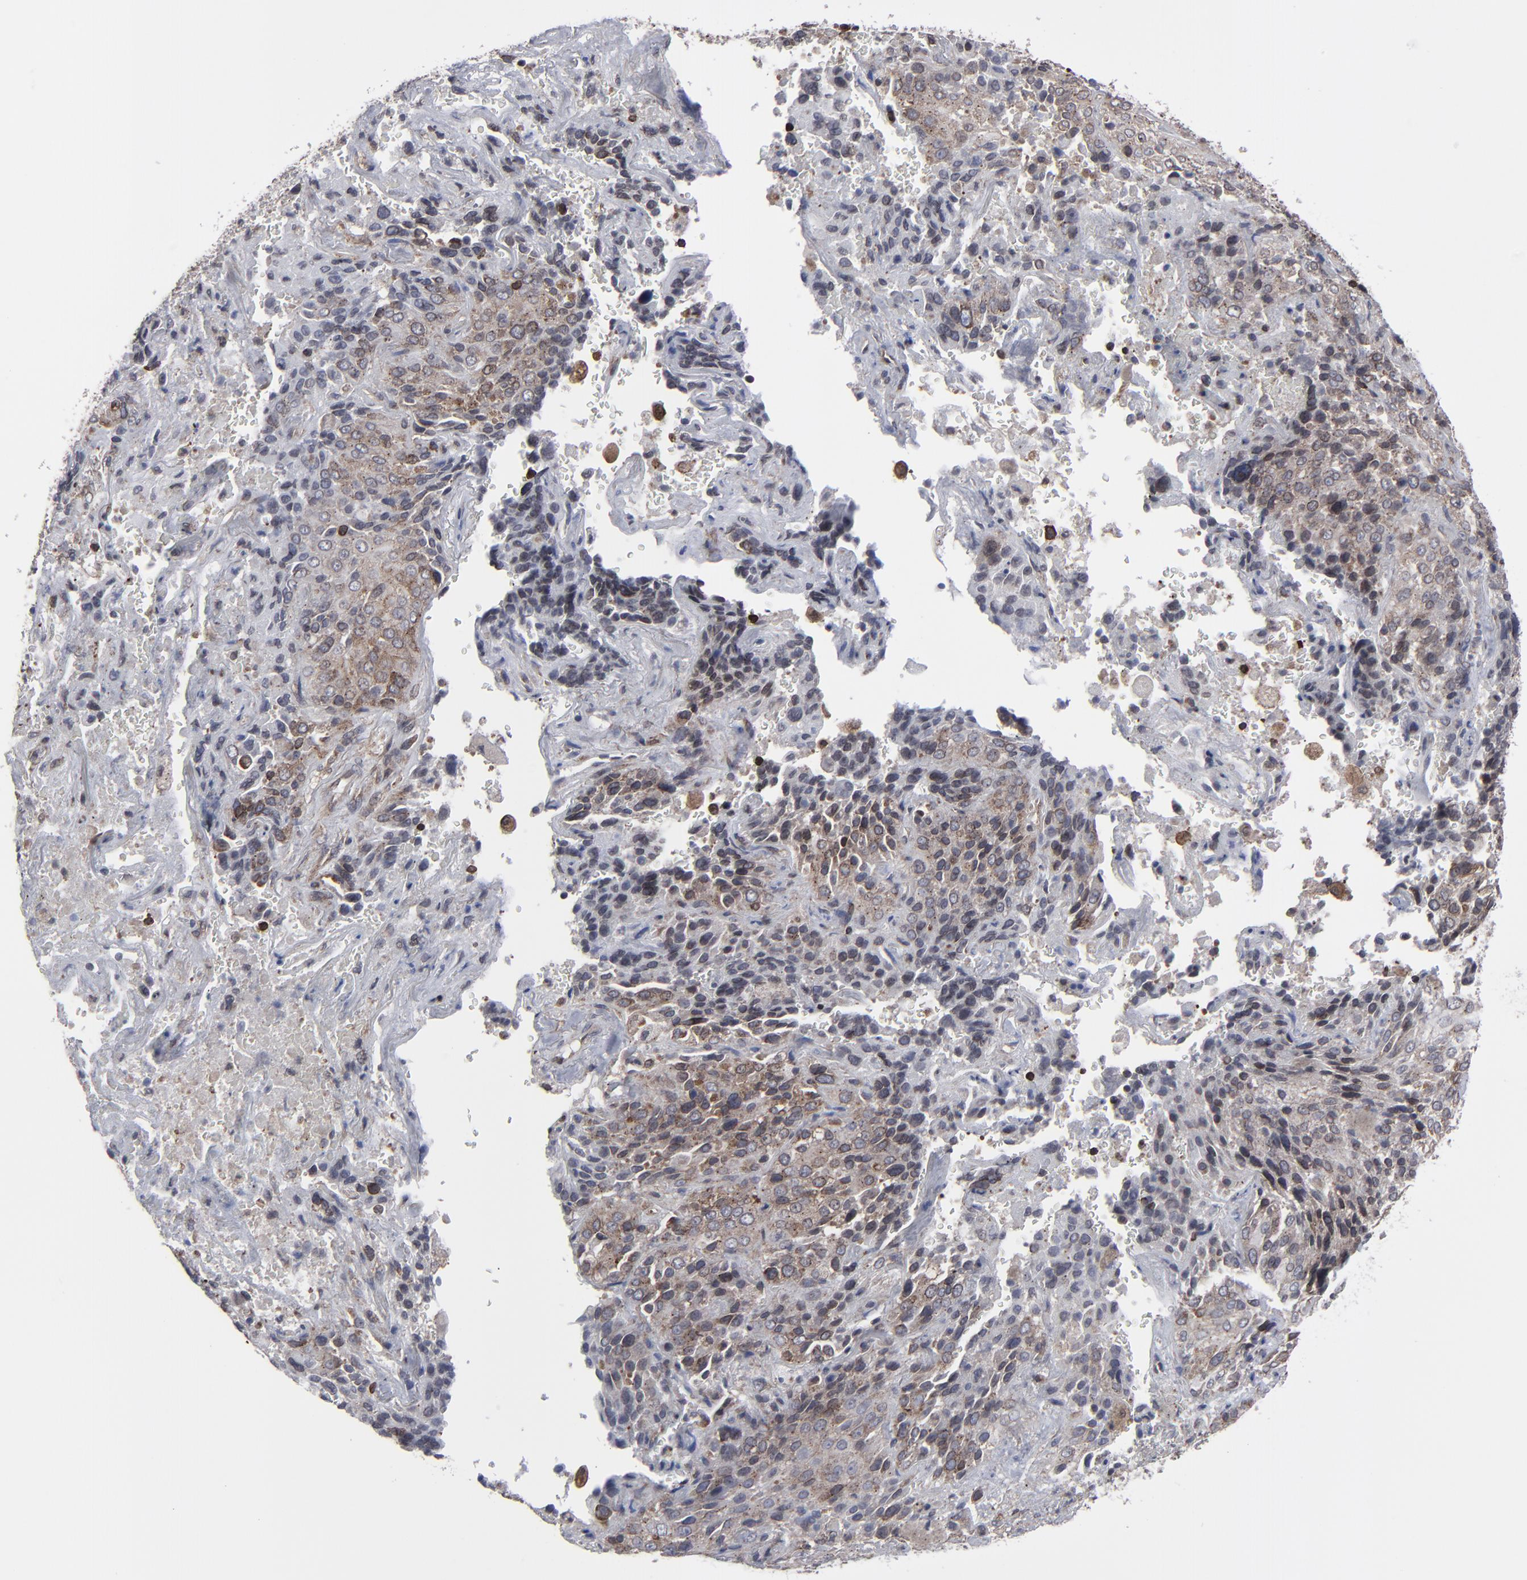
{"staining": {"intensity": "weak", "quantity": "25%-75%", "location": "cytoplasmic/membranous,nuclear"}, "tissue": "lung cancer", "cell_type": "Tumor cells", "image_type": "cancer", "snomed": [{"axis": "morphology", "description": "Squamous cell carcinoma, NOS"}, {"axis": "topography", "description": "Lung"}], "caption": "A low amount of weak cytoplasmic/membranous and nuclear staining is present in approximately 25%-75% of tumor cells in lung cancer tissue.", "gene": "KIAA2026", "patient": {"sex": "male", "age": 54}}